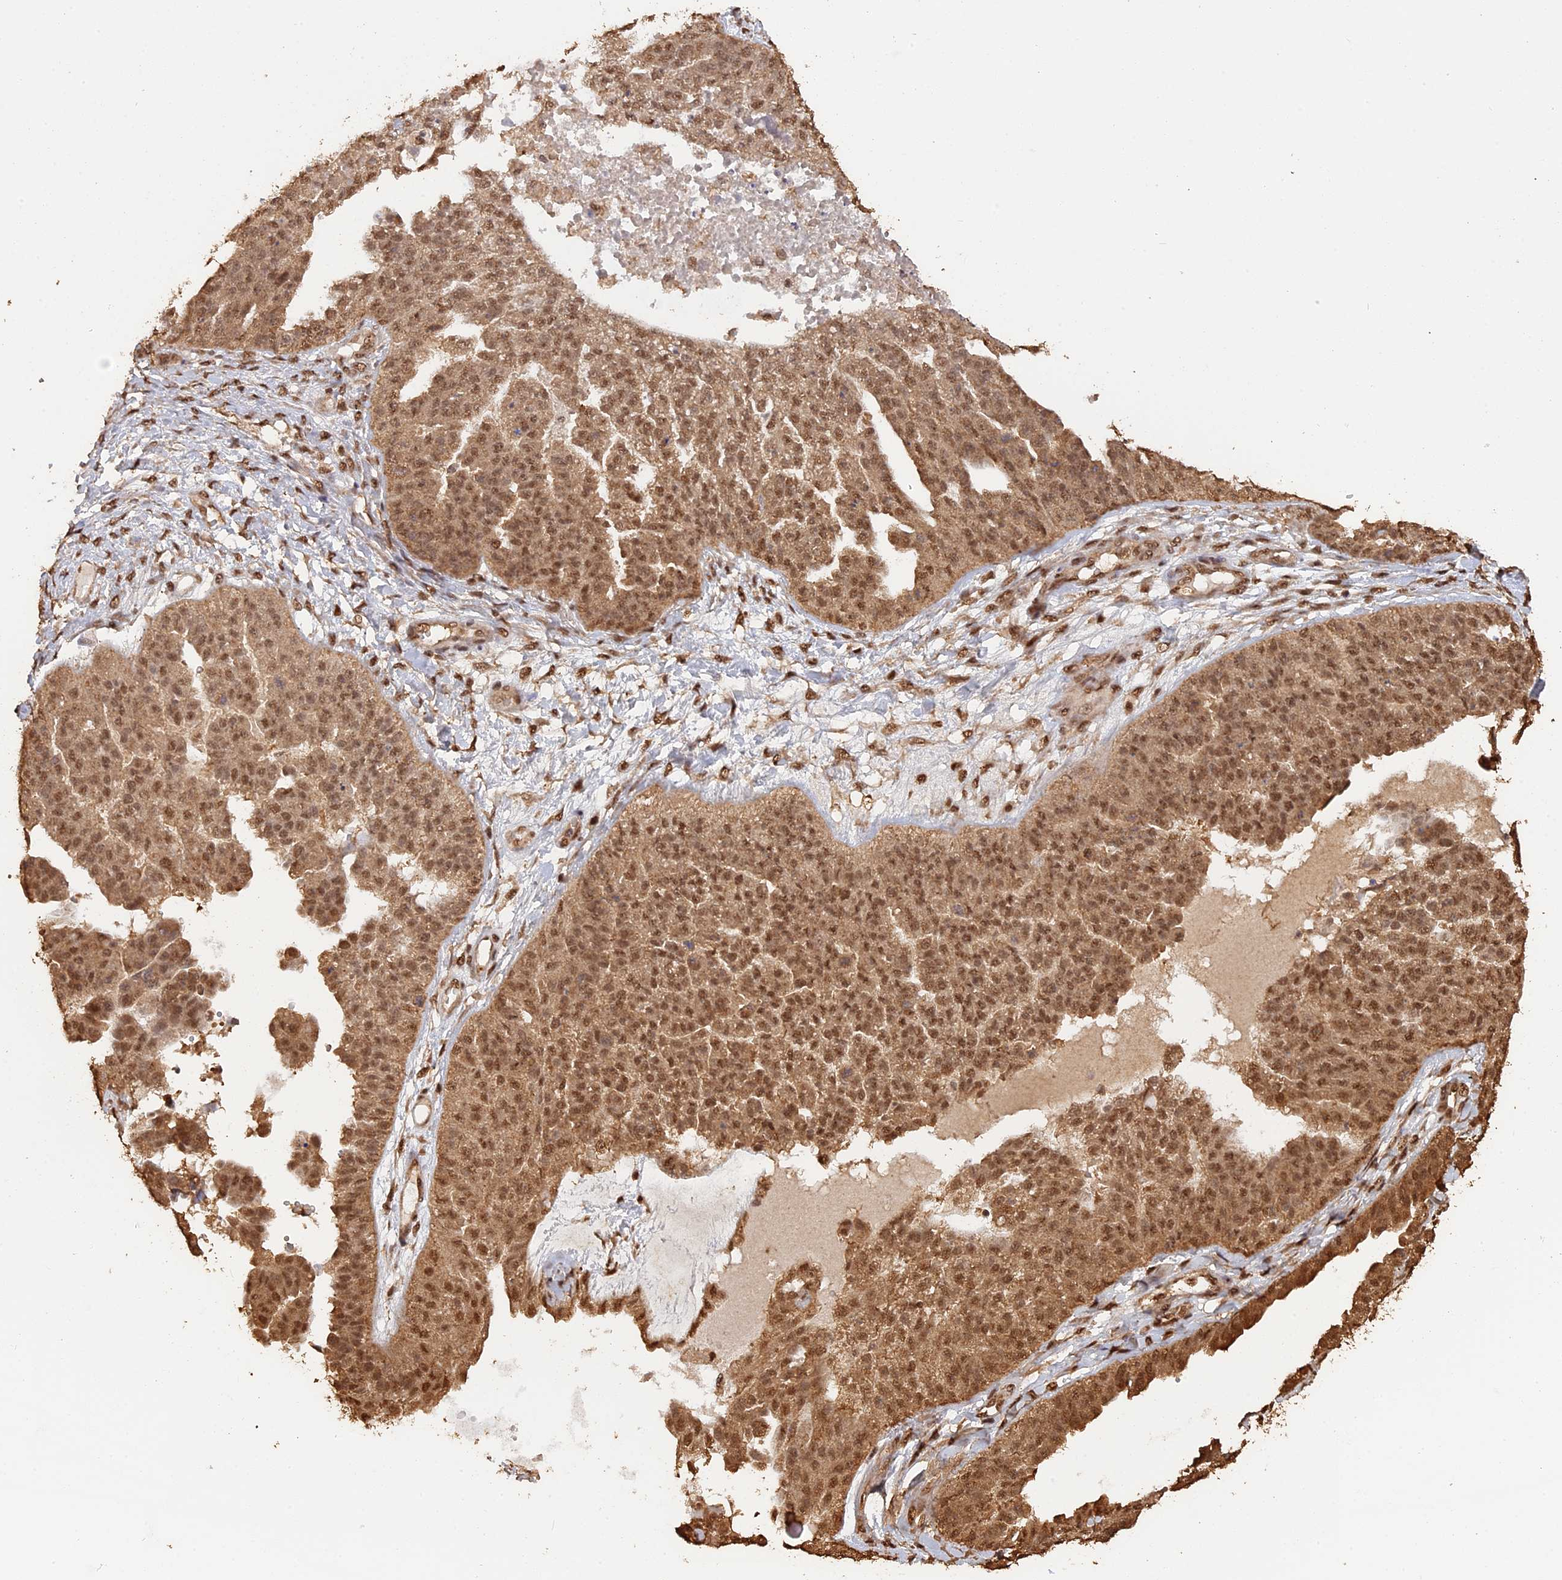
{"staining": {"intensity": "moderate", "quantity": ">75%", "location": "cytoplasmic/membranous,nuclear"}, "tissue": "ovarian cancer", "cell_type": "Tumor cells", "image_type": "cancer", "snomed": [{"axis": "morphology", "description": "Cystadenocarcinoma, serous, NOS"}, {"axis": "topography", "description": "Ovary"}], "caption": "A brown stain highlights moderate cytoplasmic/membranous and nuclear staining of a protein in human serous cystadenocarcinoma (ovarian) tumor cells. Immunohistochemistry stains the protein in brown and the nuclei are stained blue.", "gene": "PSMC6", "patient": {"sex": "female", "age": 58}}